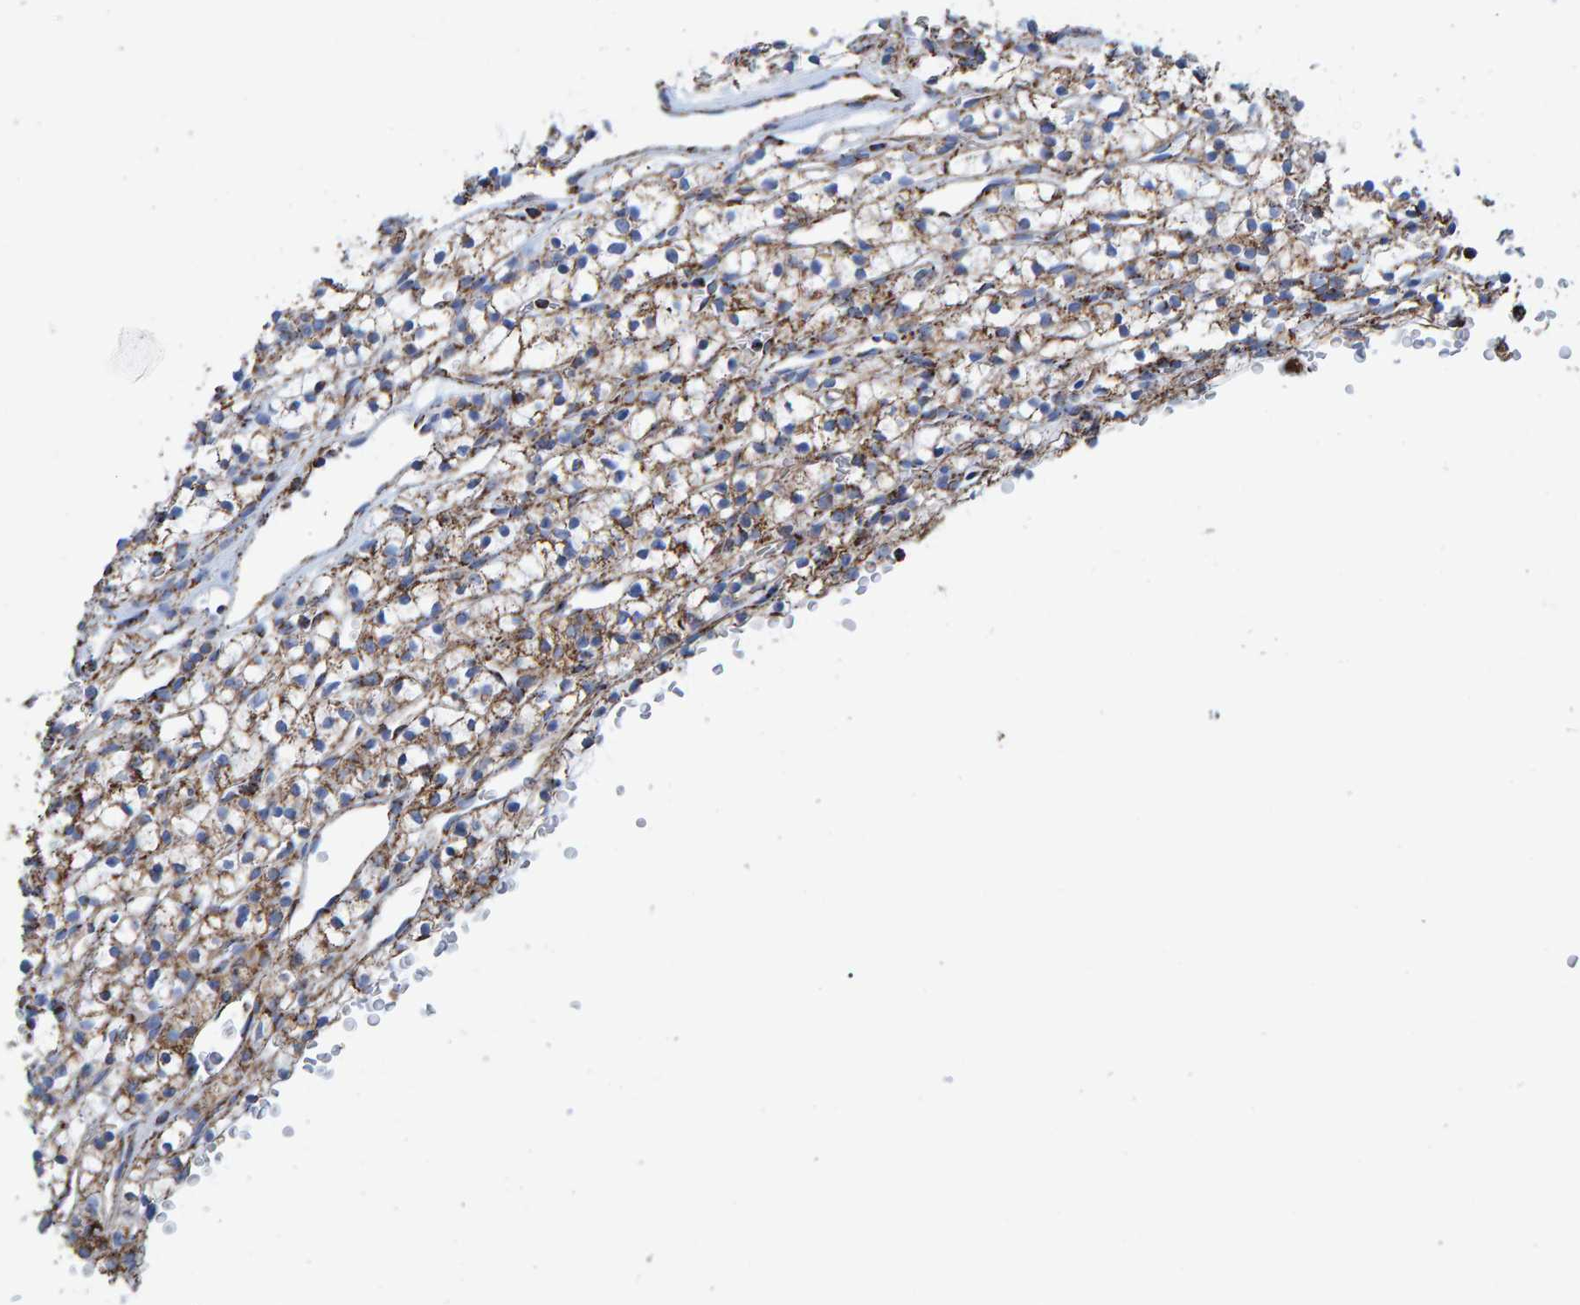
{"staining": {"intensity": "weak", "quantity": "25%-75%", "location": "cytoplasmic/membranous"}, "tissue": "renal cancer", "cell_type": "Tumor cells", "image_type": "cancer", "snomed": [{"axis": "morphology", "description": "Adenocarcinoma, NOS"}, {"axis": "topography", "description": "Kidney"}], "caption": "IHC (DAB) staining of adenocarcinoma (renal) demonstrates weak cytoplasmic/membranous protein staining in about 25%-75% of tumor cells. The staining was performed using DAB to visualize the protein expression in brown, while the nuclei were stained in blue with hematoxylin (Magnification: 20x).", "gene": "ENSG00000262660", "patient": {"sex": "female", "age": 57}}